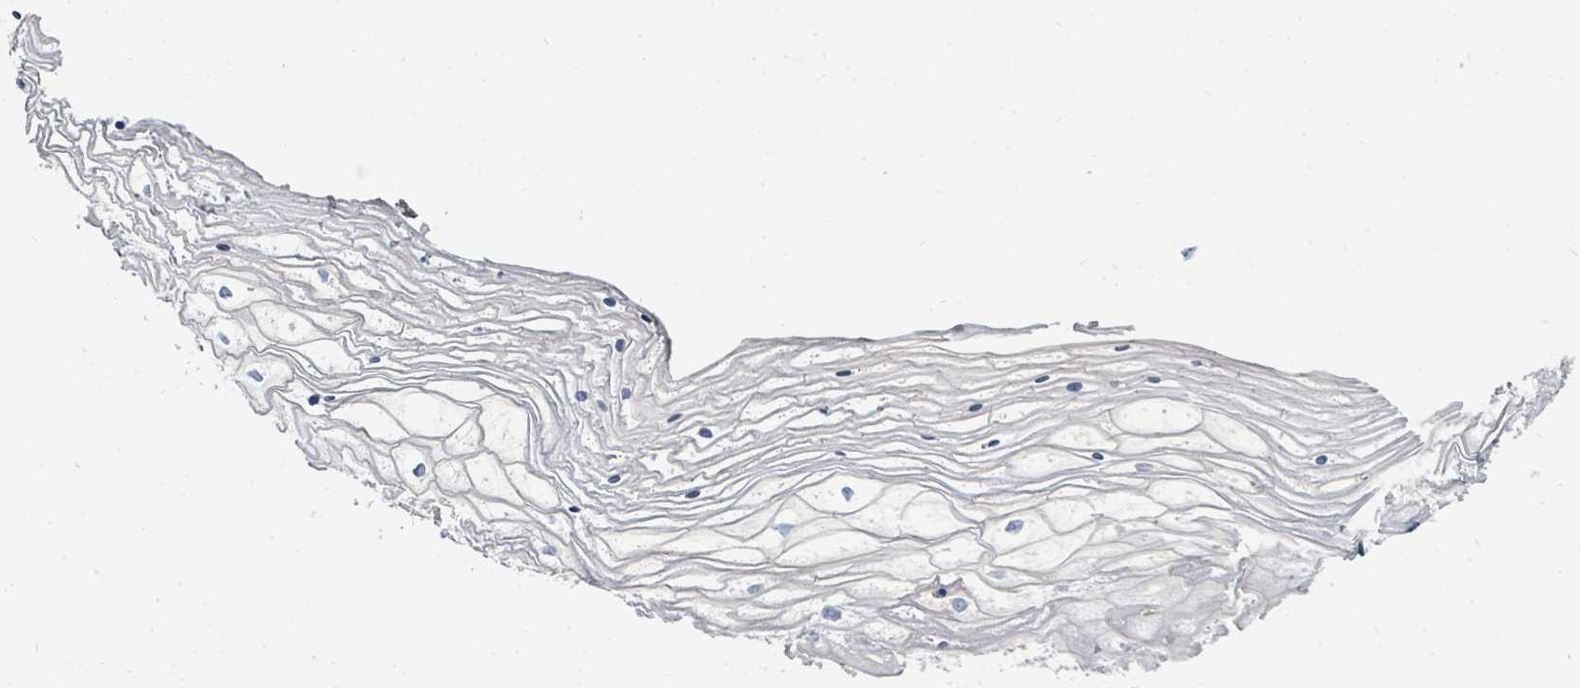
{"staining": {"intensity": "weak", "quantity": "<25%", "location": "cytoplasmic/membranous"}, "tissue": "vagina", "cell_type": "Squamous epithelial cells", "image_type": "normal", "snomed": [{"axis": "morphology", "description": "Normal tissue, NOS"}, {"axis": "topography", "description": "Vagina"}], "caption": "Immunohistochemical staining of normal human vagina displays no significant expression in squamous epithelial cells. (Stains: DAB (3,3'-diaminobenzidine) immunohistochemistry (IHC) with hematoxylin counter stain, Microscopy: brightfield microscopy at high magnification).", "gene": "BOLA2B", "patient": {"sex": "female", "age": 59}}